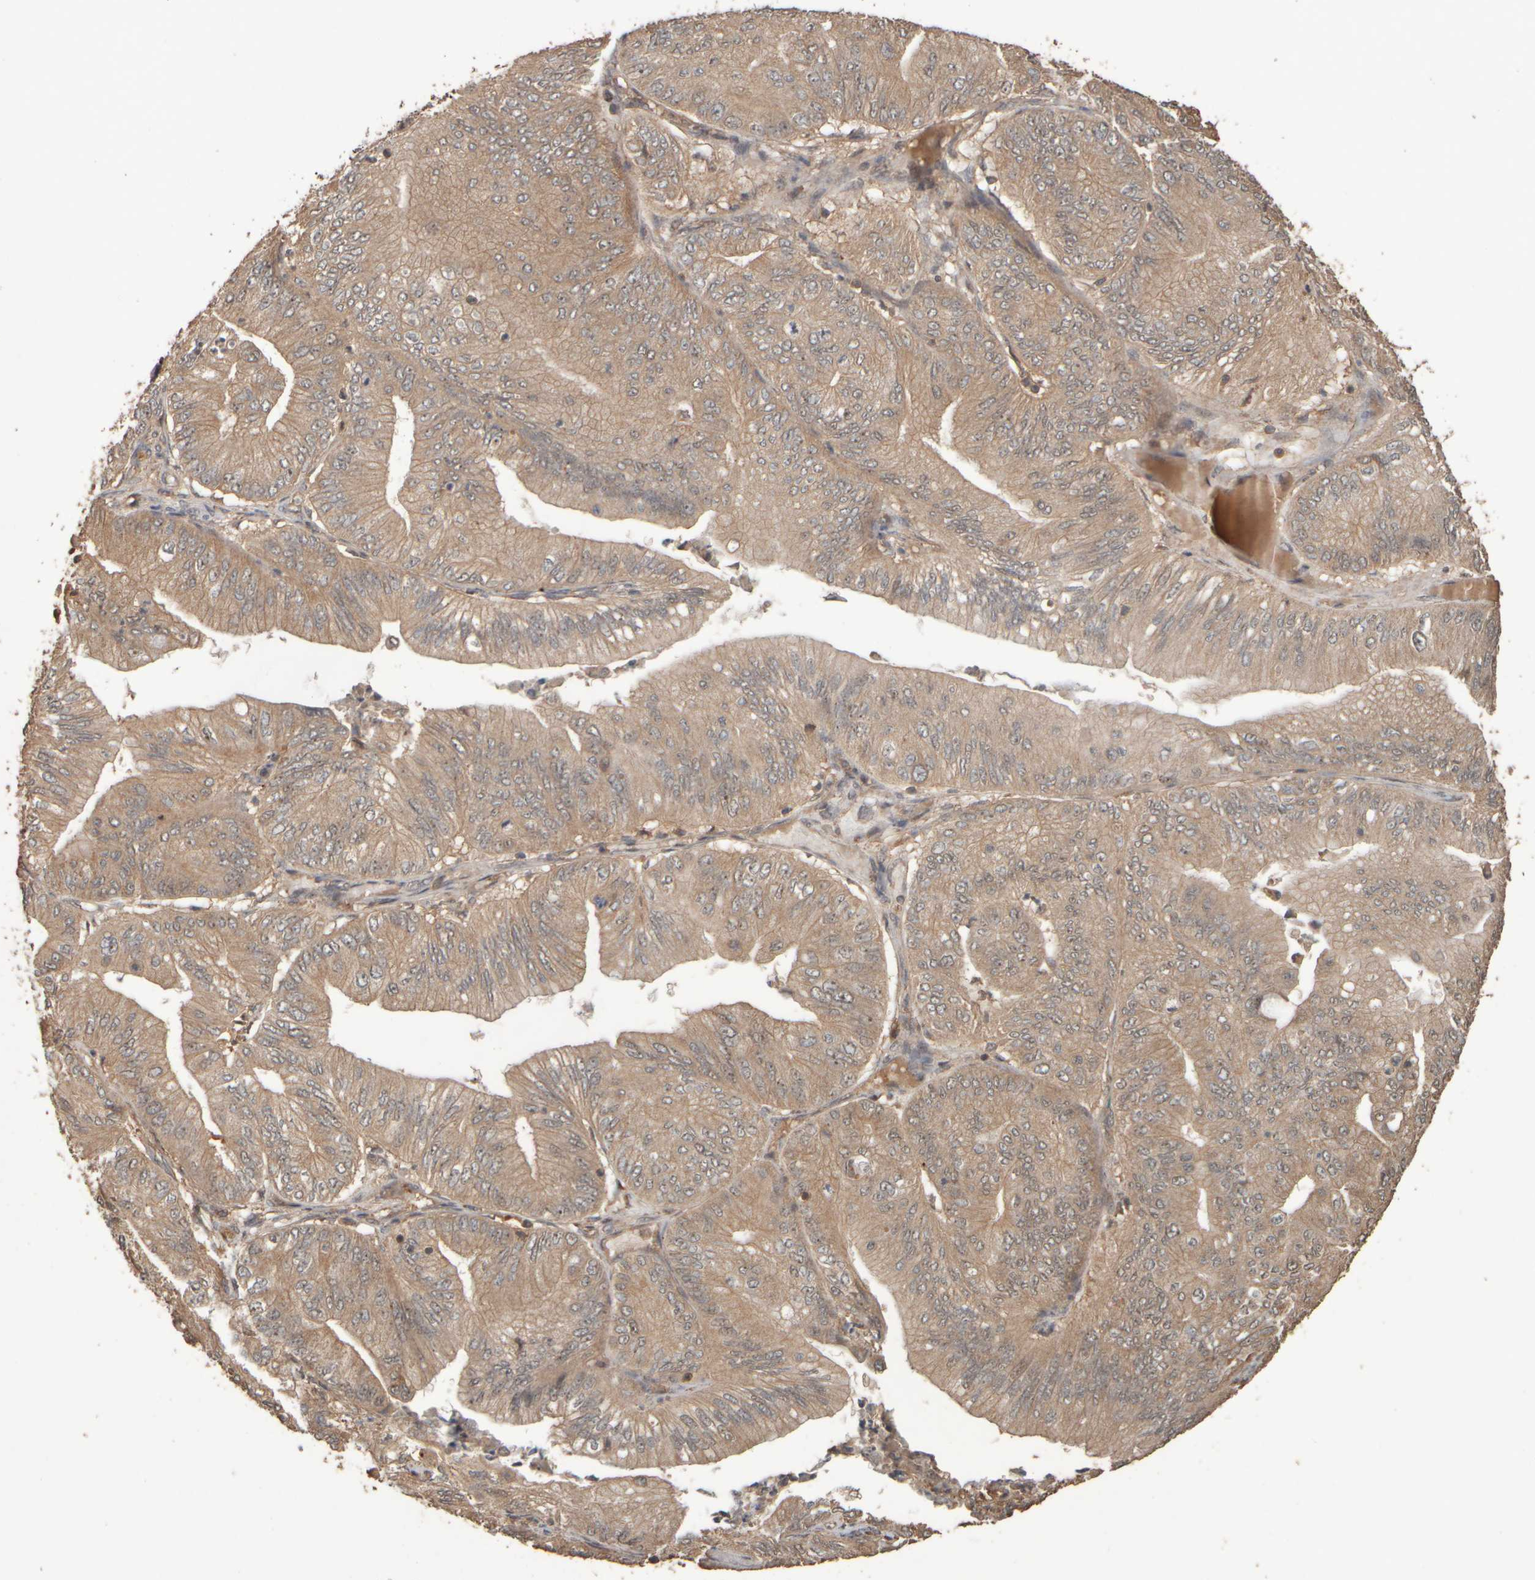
{"staining": {"intensity": "weak", "quantity": ">75%", "location": "cytoplasmic/membranous"}, "tissue": "ovarian cancer", "cell_type": "Tumor cells", "image_type": "cancer", "snomed": [{"axis": "morphology", "description": "Cystadenocarcinoma, mucinous, NOS"}, {"axis": "topography", "description": "Ovary"}], "caption": "A photomicrograph of ovarian cancer (mucinous cystadenocarcinoma) stained for a protein demonstrates weak cytoplasmic/membranous brown staining in tumor cells. (Stains: DAB in brown, nuclei in blue, Microscopy: brightfield microscopy at high magnification).", "gene": "SPHK1", "patient": {"sex": "female", "age": 61}}